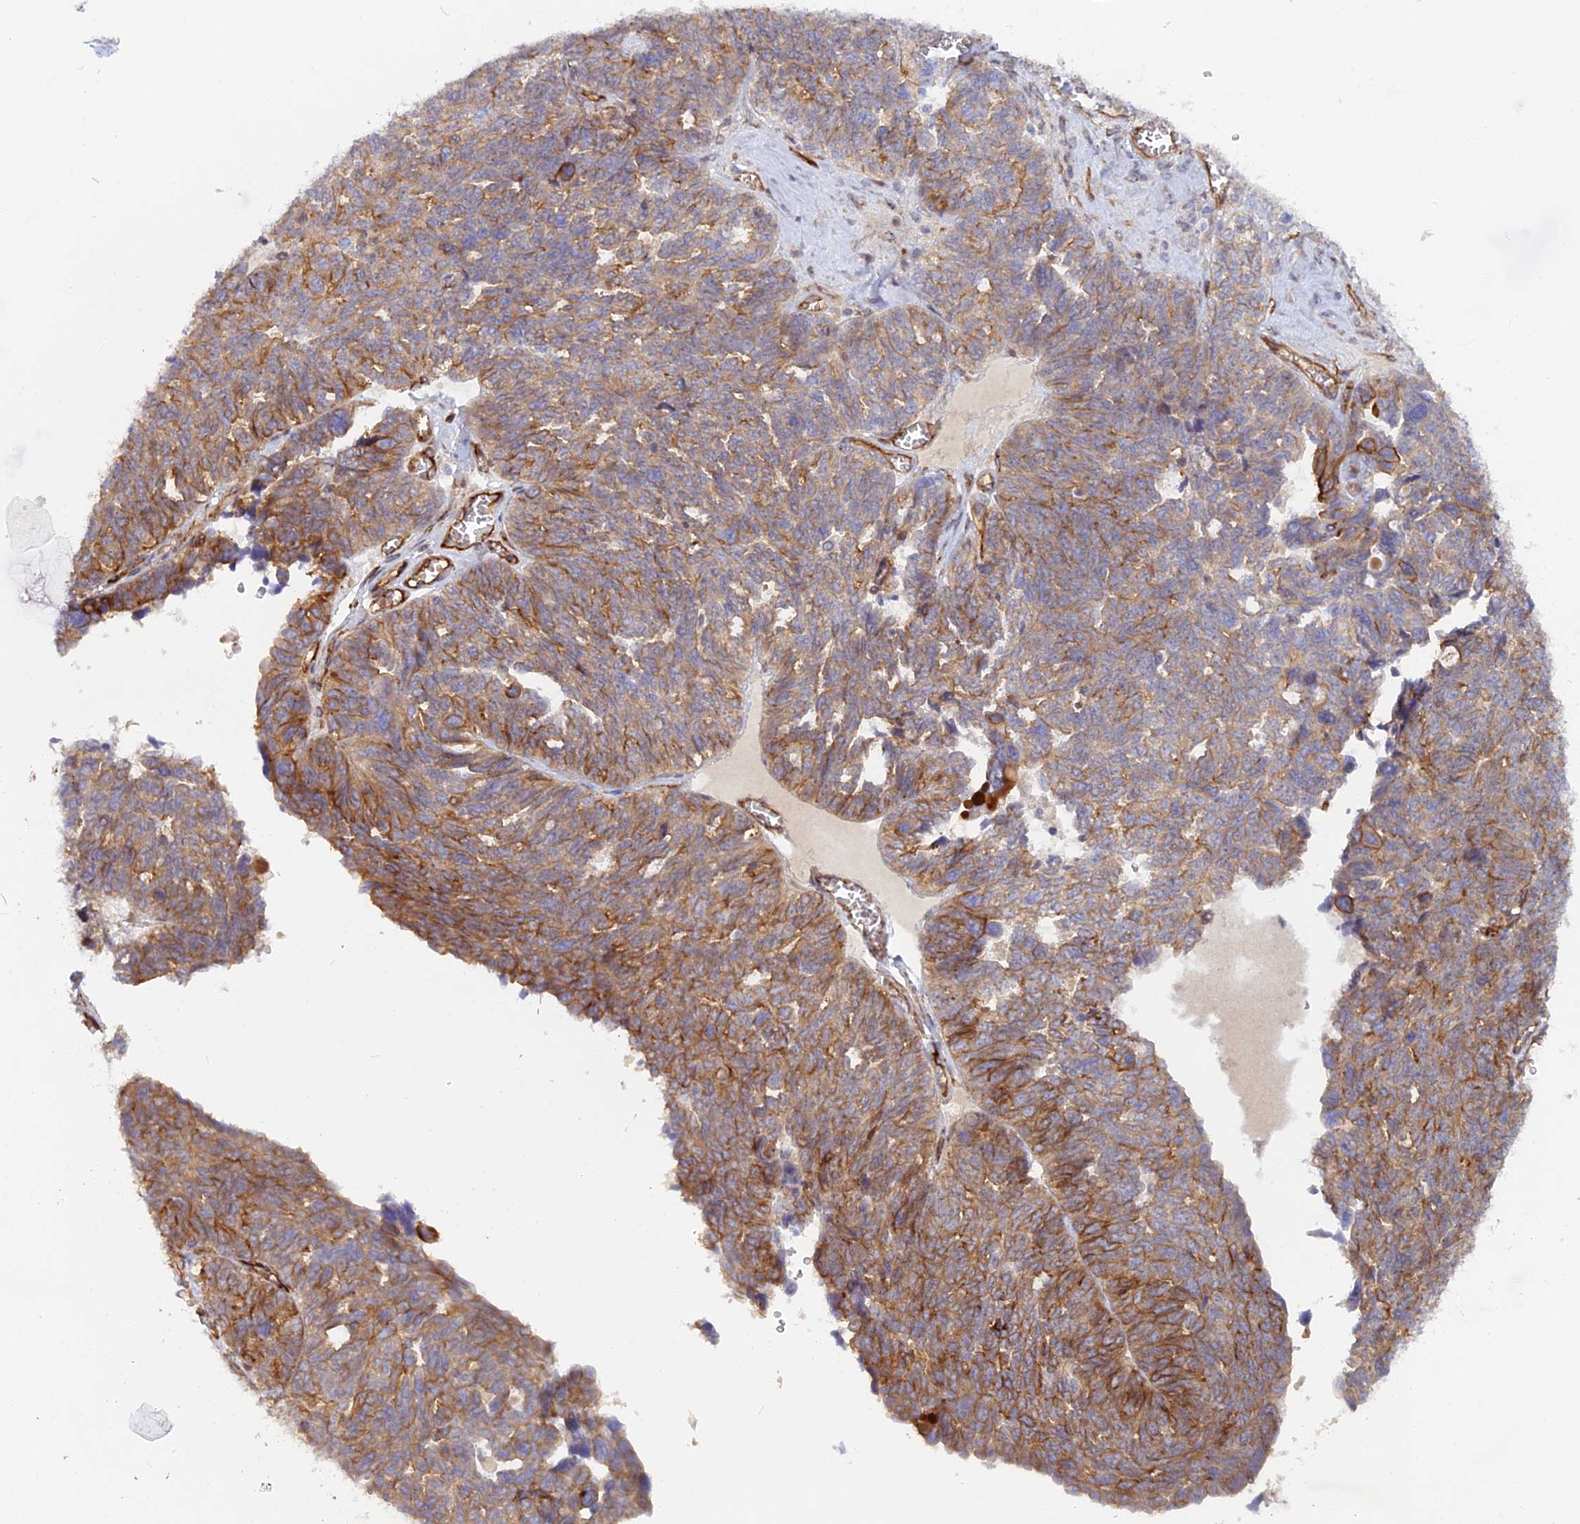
{"staining": {"intensity": "moderate", "quantity": "25%-75%", "location": "cytoplasmic/membranous"}, "tissue": "ovarian cancer", "cell_type": "Tumor cells", "image_type": "cancer", "snomed": [{"axis": "morphology", "description": "Cystadenocarcinoma, serous, NOS"}, {"axis": "topography", "description": "Ovary"}], "caption": "There is medium levels of moderate cytoplasmic/membranous positivity in tumor cells of serous cystadenocarcinoma (ovarian), as demonstrated by immunohistochemical staining (brown color).", "gene": "CNBD2", "patient": {"sex": "female", "age": 58}}